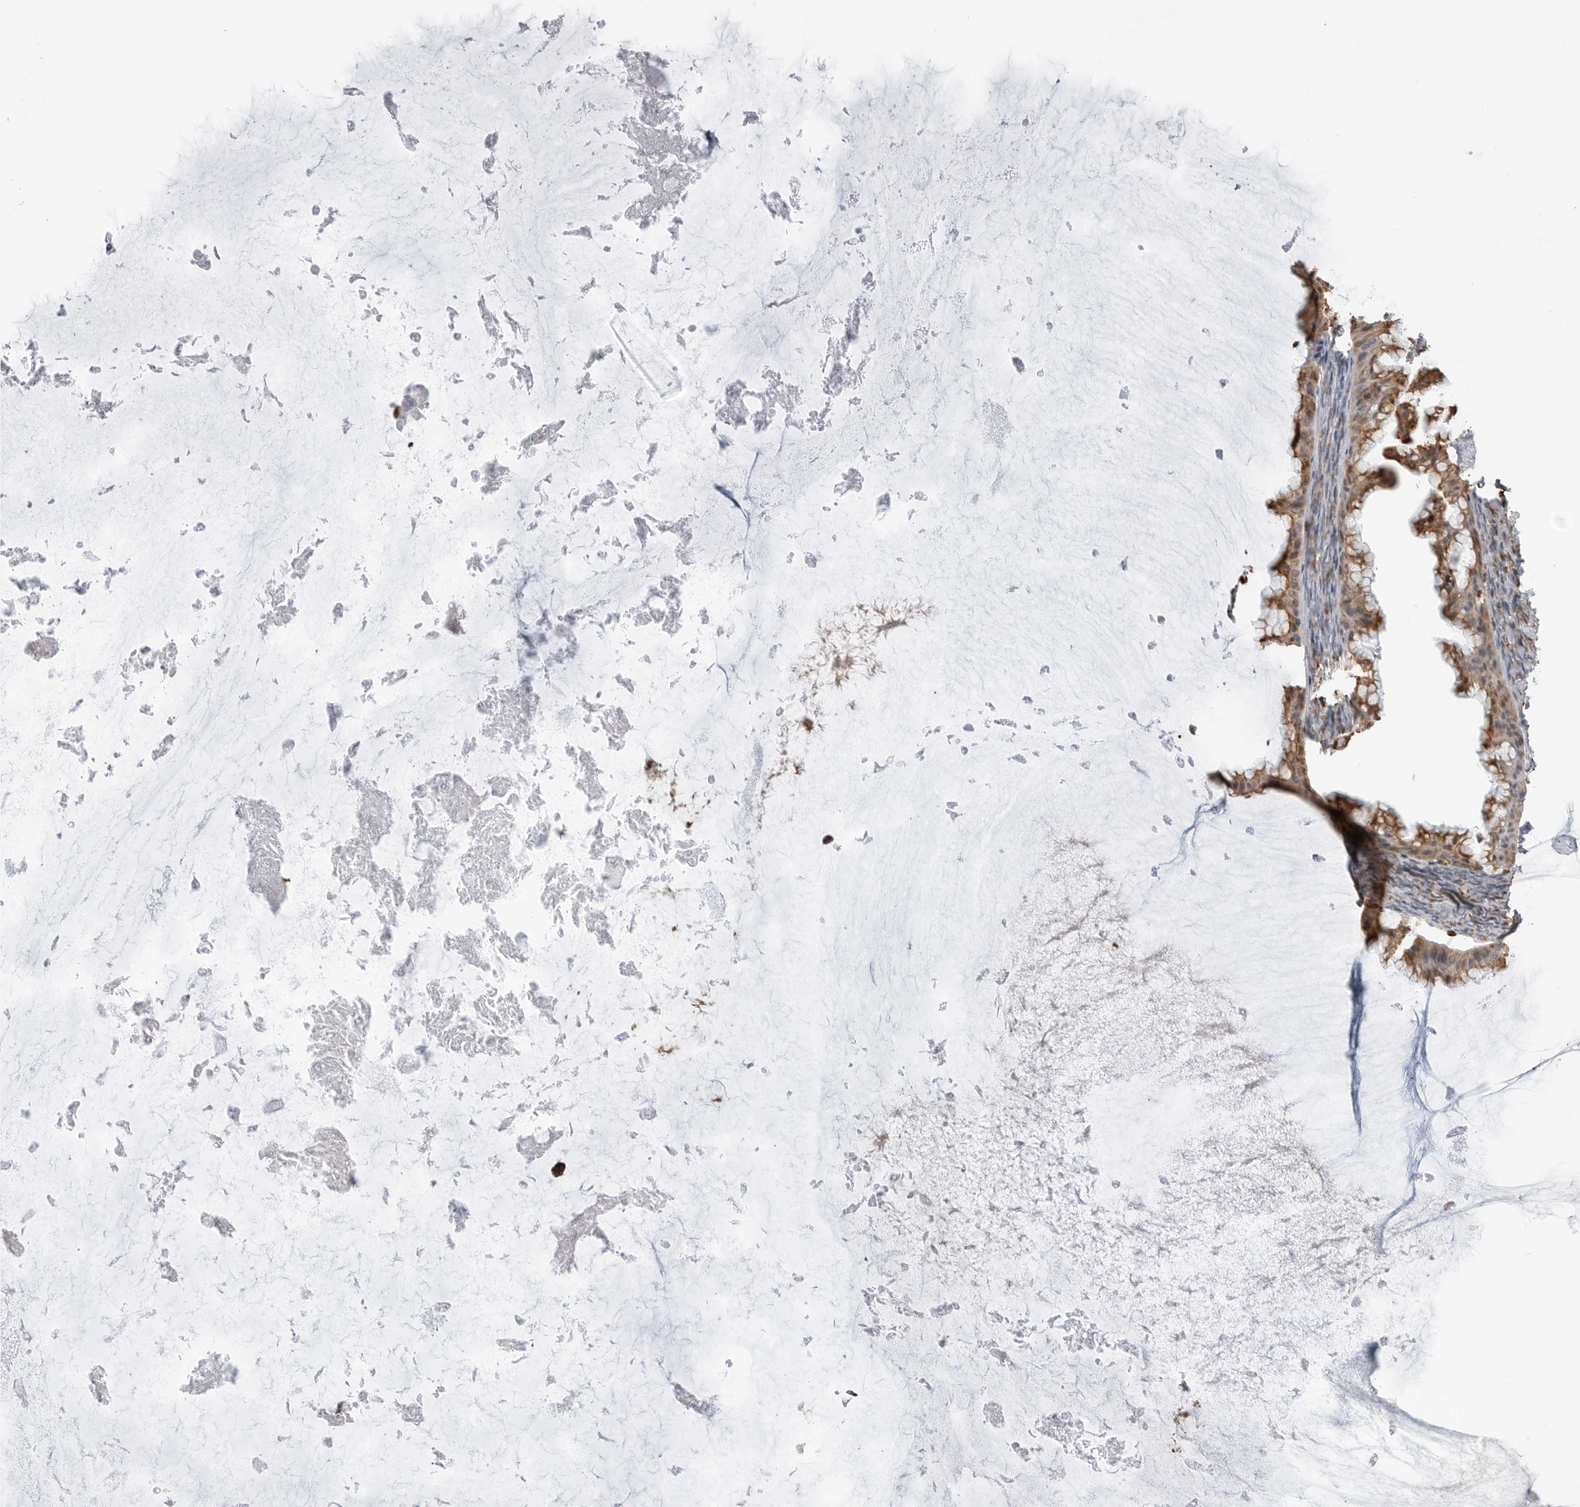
{"staining": {"intensity": "strong", "quantity": ">75%", "location": "cytoplasmic/membranous"}, "tissue": "ovarian cancer", "cell_type": "Tumor cells", "image_type": "cancer", "snomed": [{"axis": "morphology", "description": "Cystadenocarcinoma, mucinous, NOS"}, {"axis": "topography", "description": "Ovary"}], "caption": "Strong cytoplasmic/membranous staining is appreciated in approximately >75% of tumor cells in ovarian cancer (mucinous cystadenocarcinoma).", "gene": "COX5A", "patient": {"sex": "female", "age": 61}}